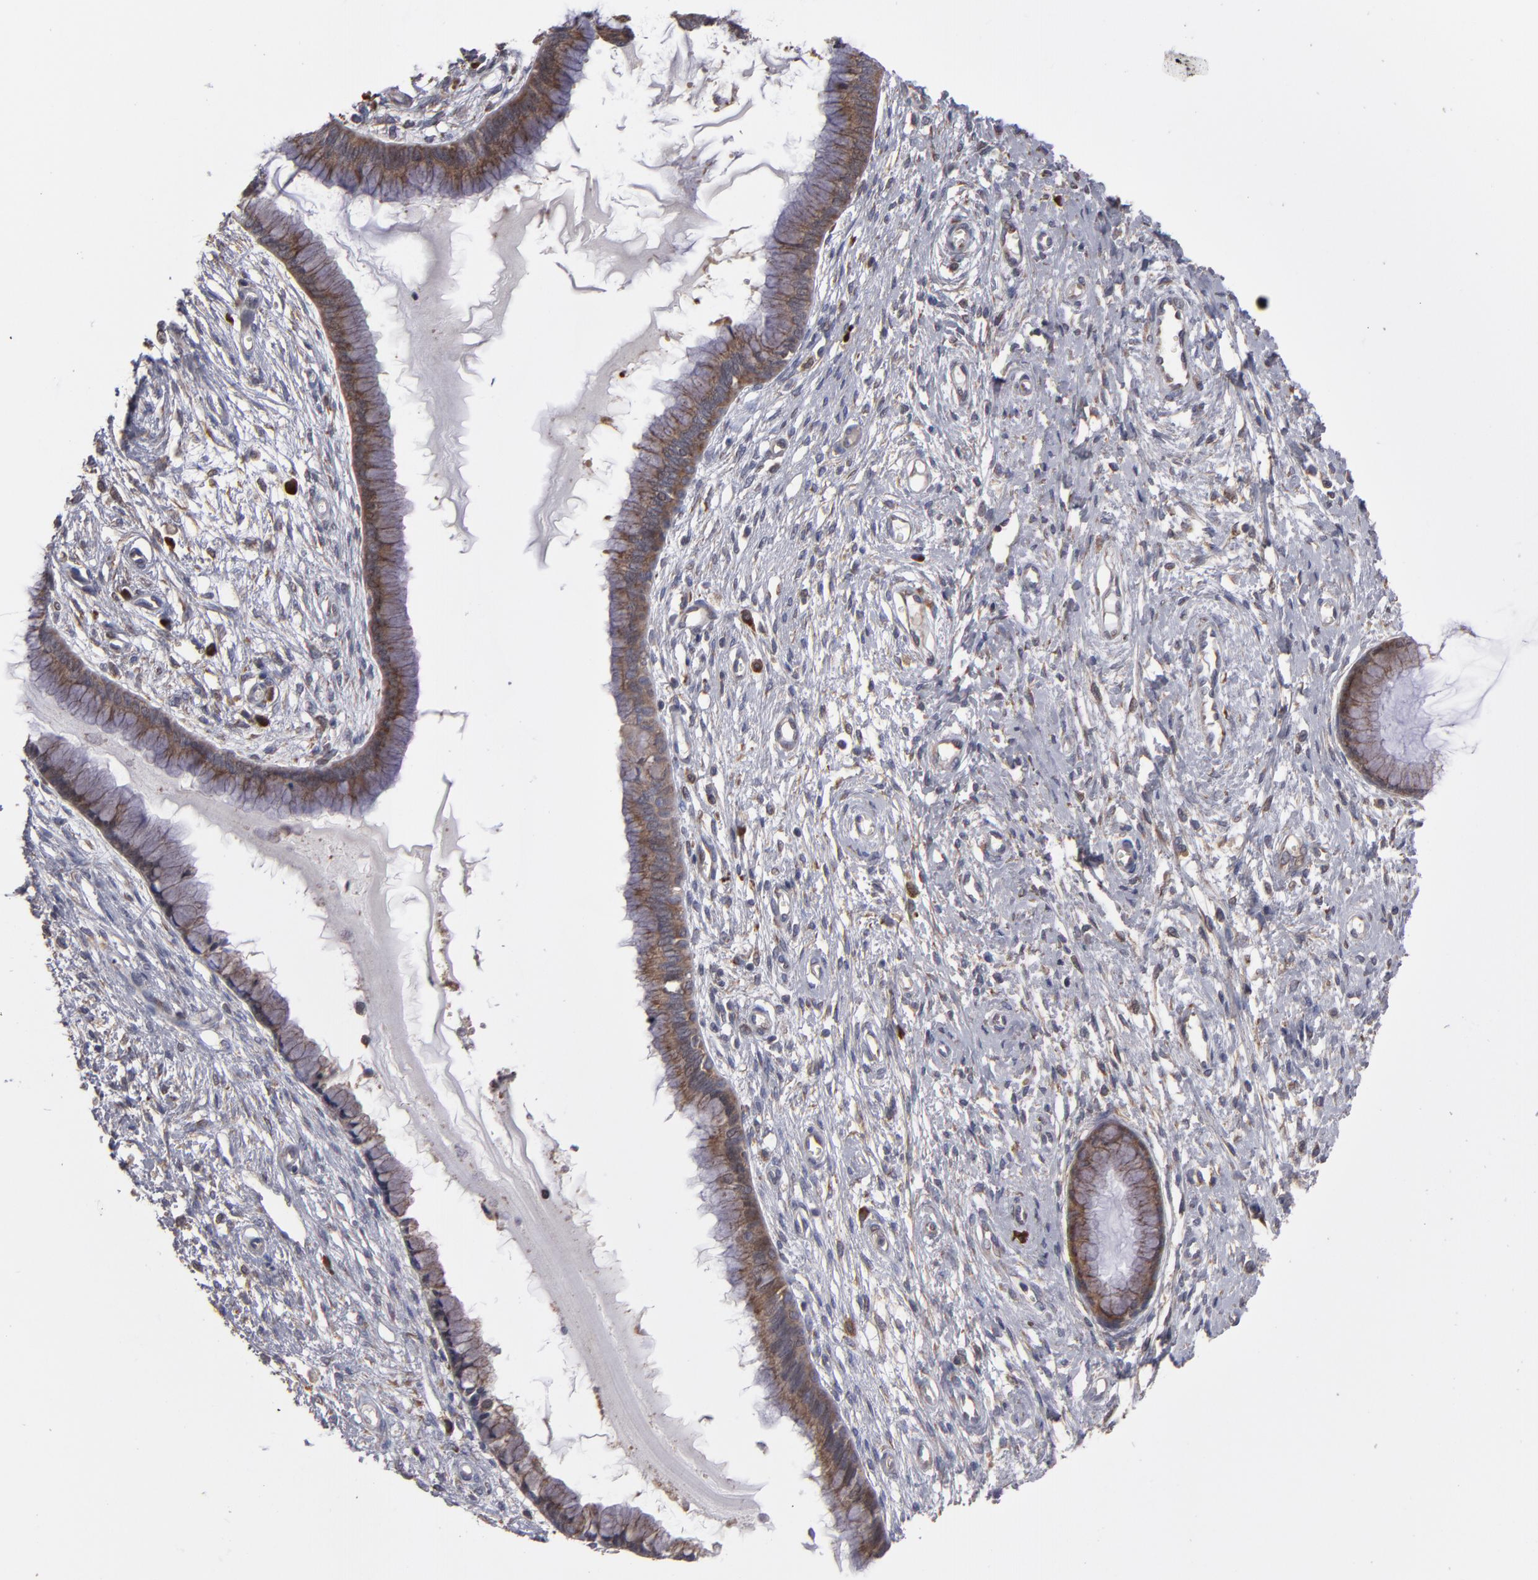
{"staining": {"intensity": "weak", "quantity": ">75%", "location": "cytoplasmic/membranous"}, "tissue": "cervix", "cell_type": "Glandular cells", "image_type": "normal", "snomed": [{"axis": "morphology", "description": "Normal tissue, NOS"}, {"axis": "topography", "description": "Cervix"}], "caption": "Immunohistochemistry photomicrograph of normal cervix: cervix stained using immunohistochemistry exhibits low levels of weak protein expression localized specifically in the cytoplasmic/membranous of glandular cells, appearing as a cytoplasmic/membranous brown color.", "gene": "SND1", "patient": {"sex": "female", "age": 55}}